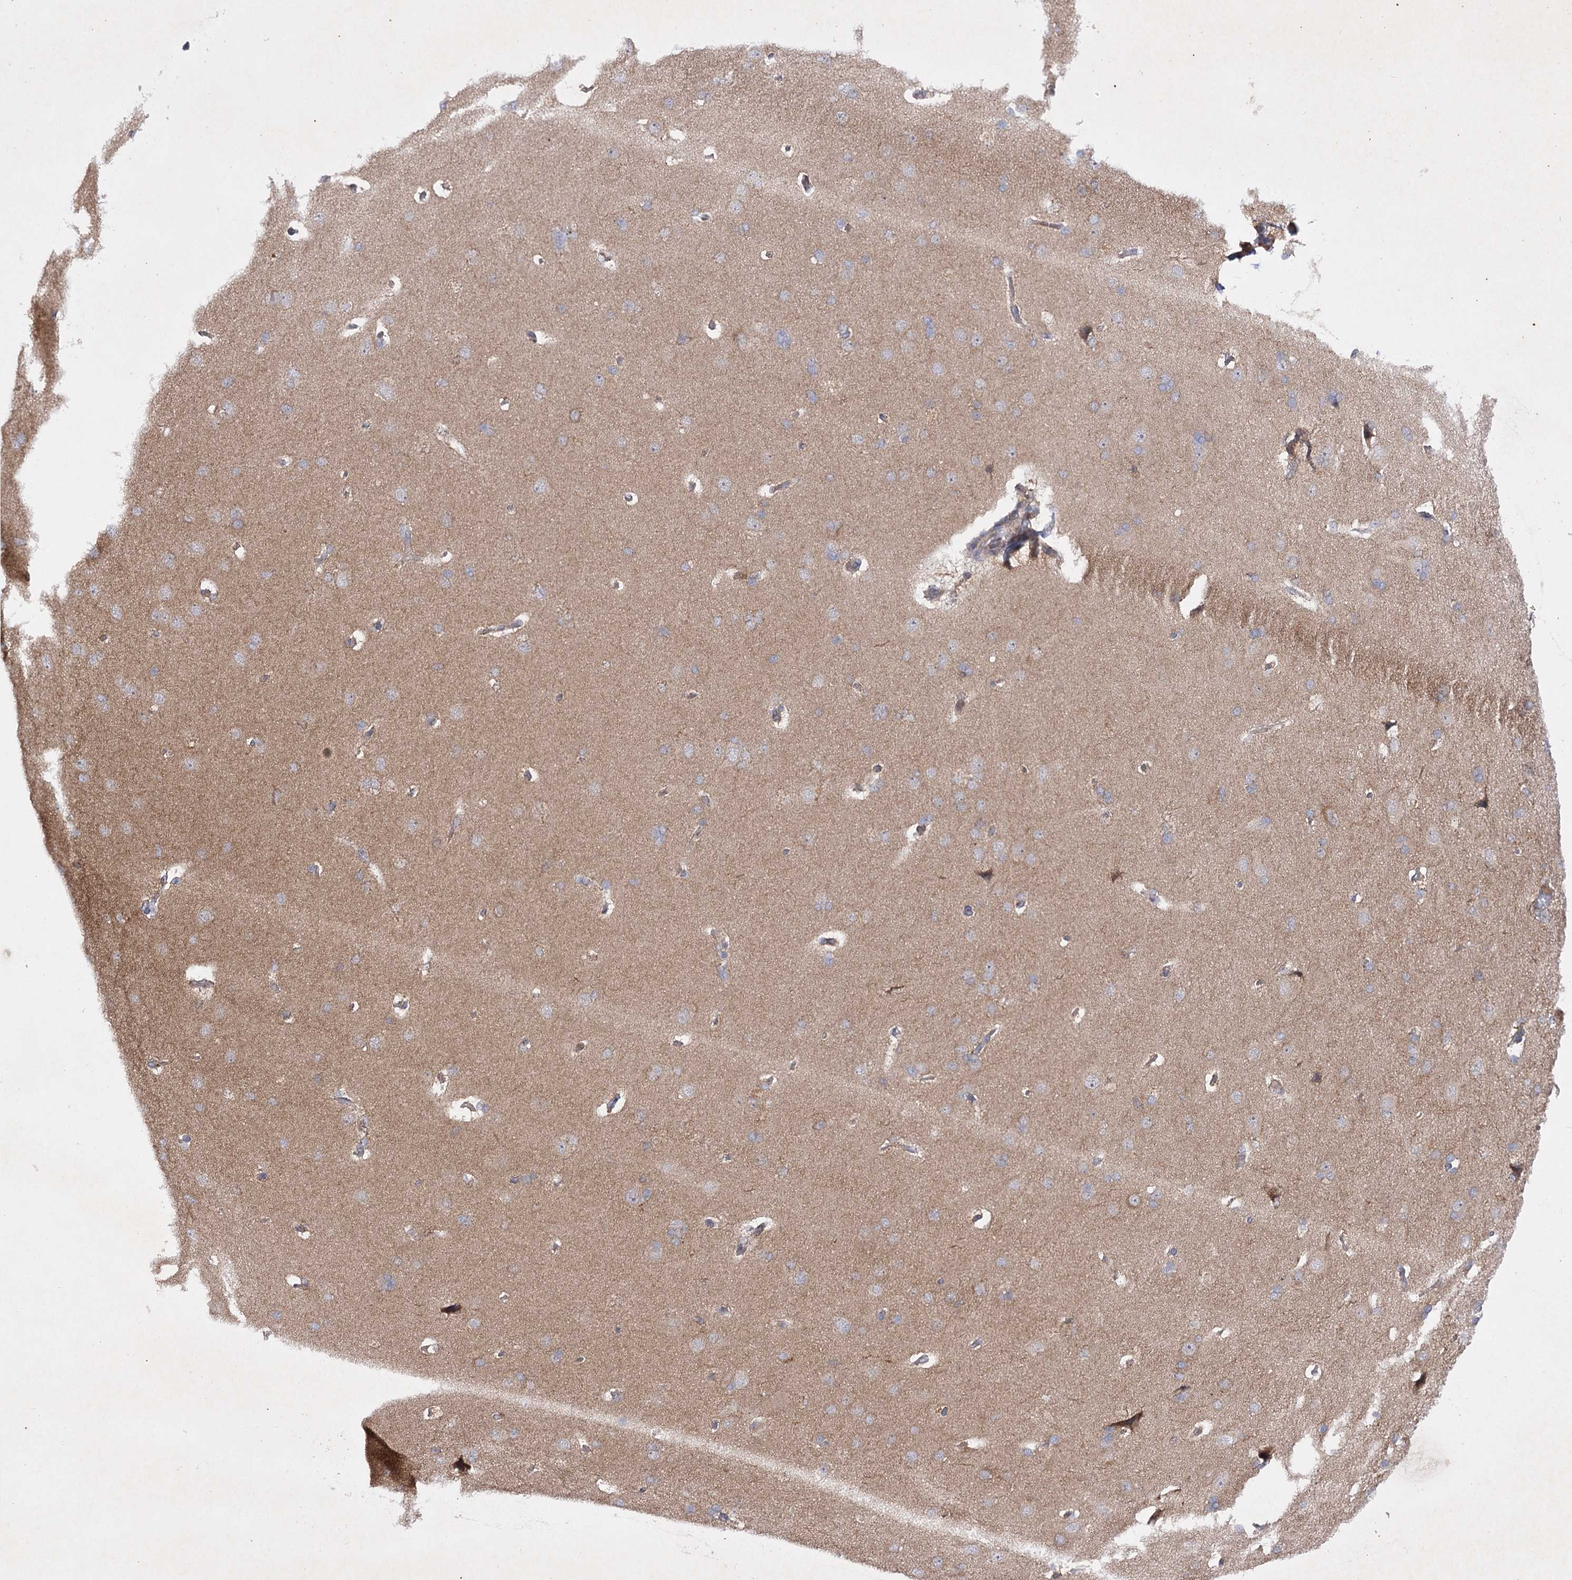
{"staining": {"intensity": "strong", "quantity": "<25%", "location": "cytoplasmic/membranous"}, "tissue": "cerebral cortex", "cell_type": "Endothelial cells", "image_type": "normal", "snomed": [{"axis": "morphology", "description": "Normal tissue, NOS"}, {"axis": "topography", "description": "Cerebral cortex"}], "caption": "This is a micrograph of IHC staining of normal cerebral cortex, which shows strong expression in the cytoplasmic/membranous of endothelial cells.", "gene": "BCR", "patient": {"sex": "male", "age": 62}}